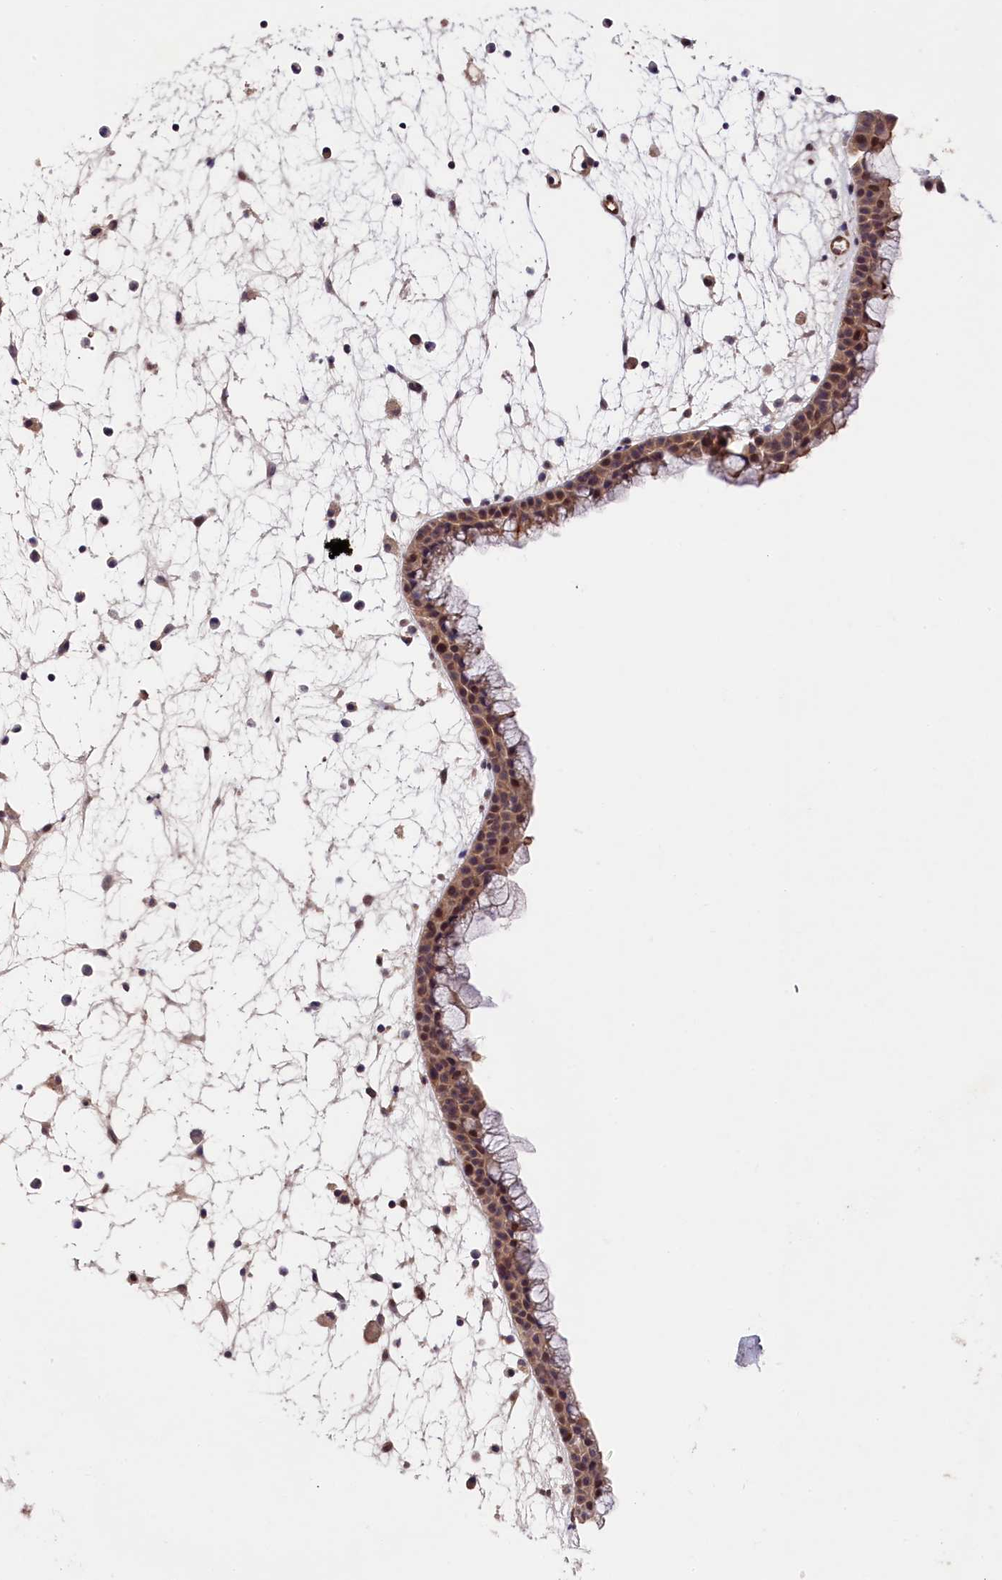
{"staining": {"intensity": "weak", "quantity": ">75%", "location": "cytoplasmic/membranous,nuclear"}, "tissue": "nasopharynx", "cell_type": "Respiratory epithelial cells", "image_type": "normal", "snomed": [{"axis": "morphology", "description": "Normal tissue, NOS"}, {"axis": "morphology", "description": "Inflammation, NOS"}, {"axis": "morphology", "description": "Malignant melanoma, Metastatic site"}, {"axis": "topography", "description": "Nasopharynx"}], "caption": "DAB immunohistochemical staining of benign human nasopharynx demonstrates weak cytoplasmic/membranous,nuclear protein expression in about >75% of respiratory epithelial cells.", "gene": "SNRK", "patient": {"sex": "male", "age": 70}}